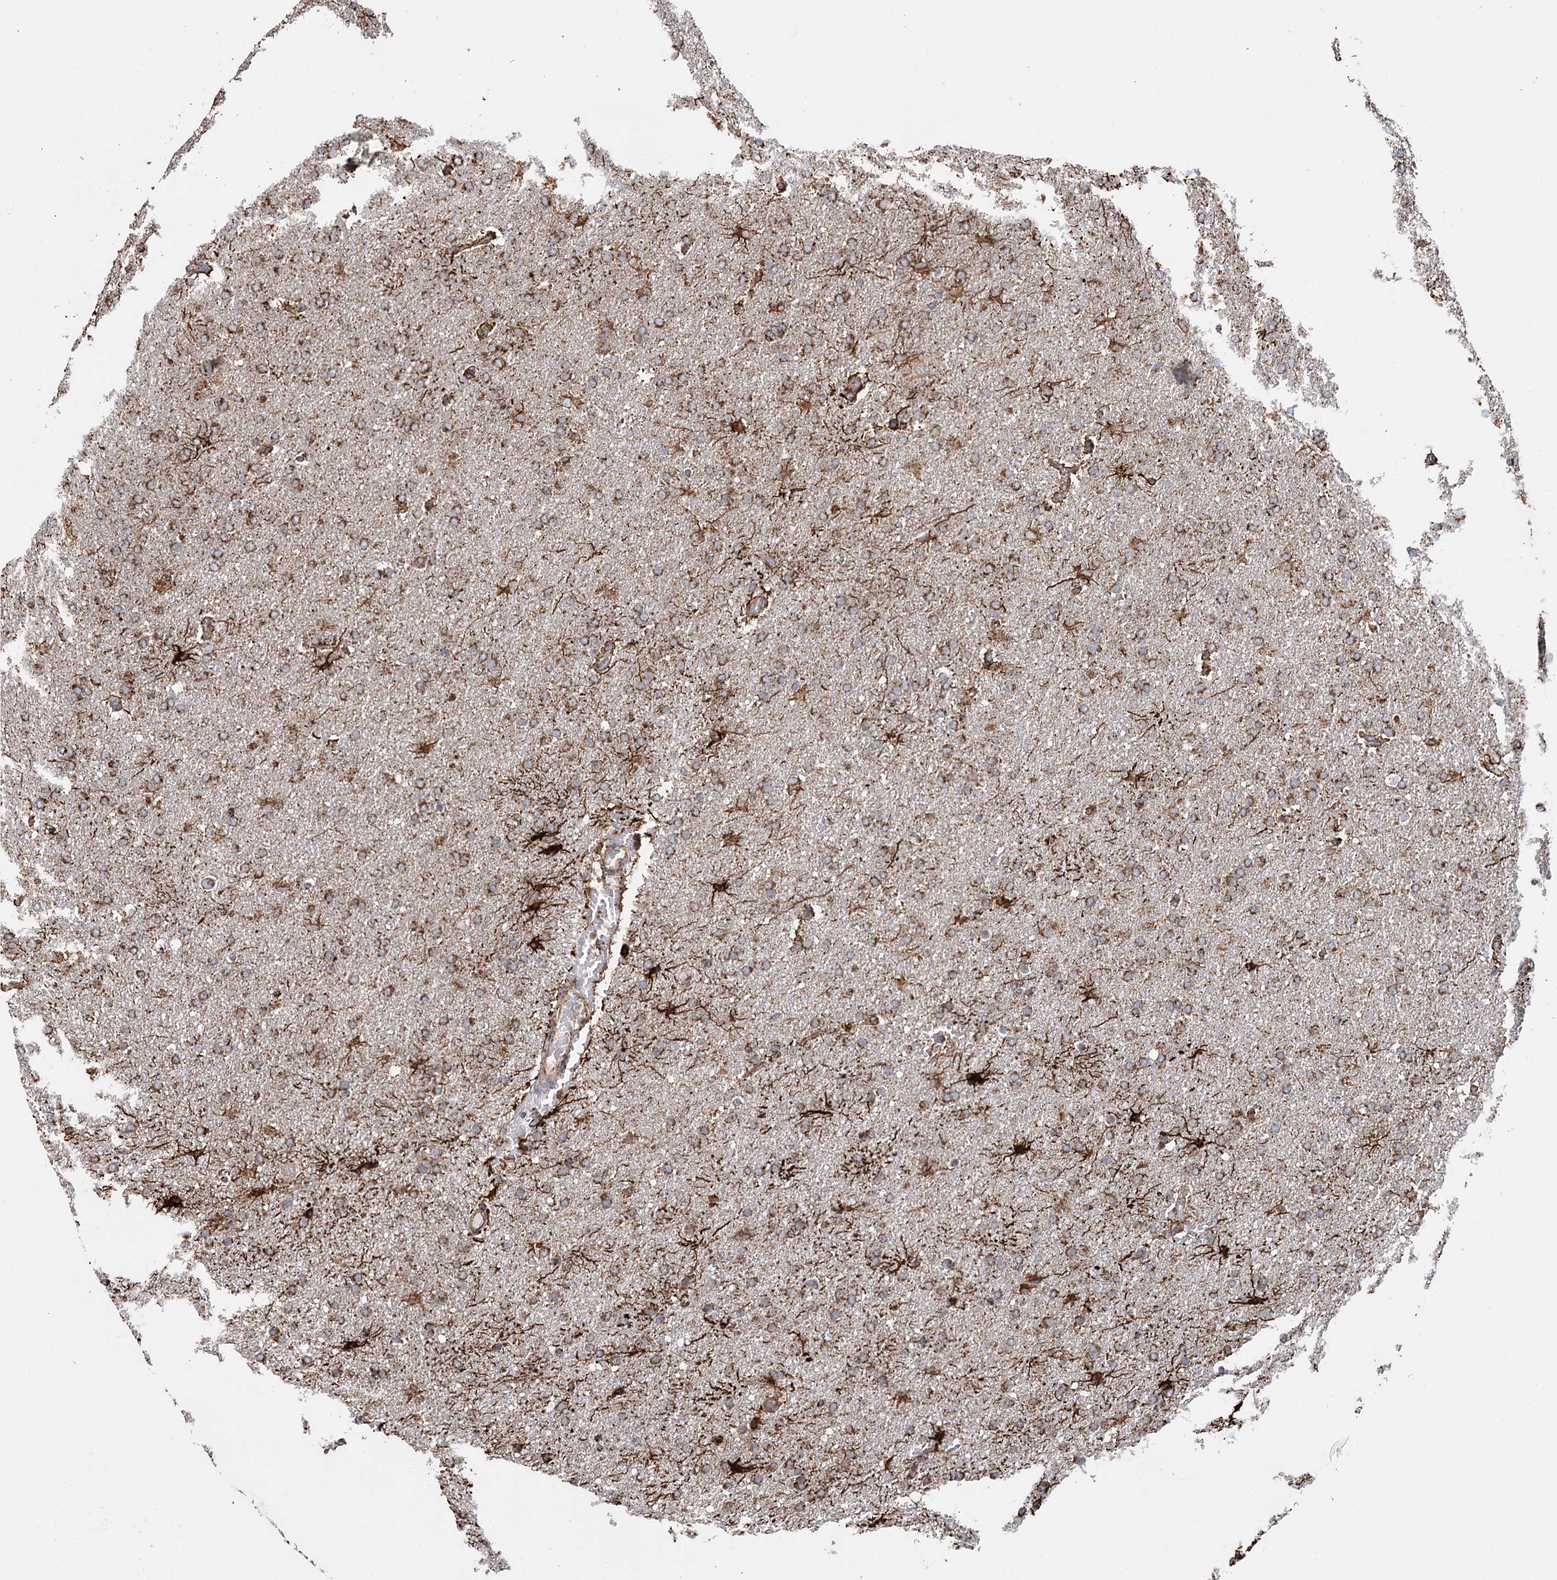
{"staining": {"intensity": "moderate", "quantity": ">75%", "location": "cytoplasmic/membranous"}, "tissue": "glioma", "cell_type": "Tumor cells", "image_type": "cancer", "snomed": [{"axis": "morphology", "description": "Glioma, malignant, High grade"}, {"axis": "topography", "description": "Brain"}], "caption": "Malignant high-grade glioma was stained to show a protein in brown. There is medium levels of moderate cytoplasmic/membranous positivity in about >75% of tumor cells.", "gene": "APH1A", "patient": {"sex": "male", "age": 72}}